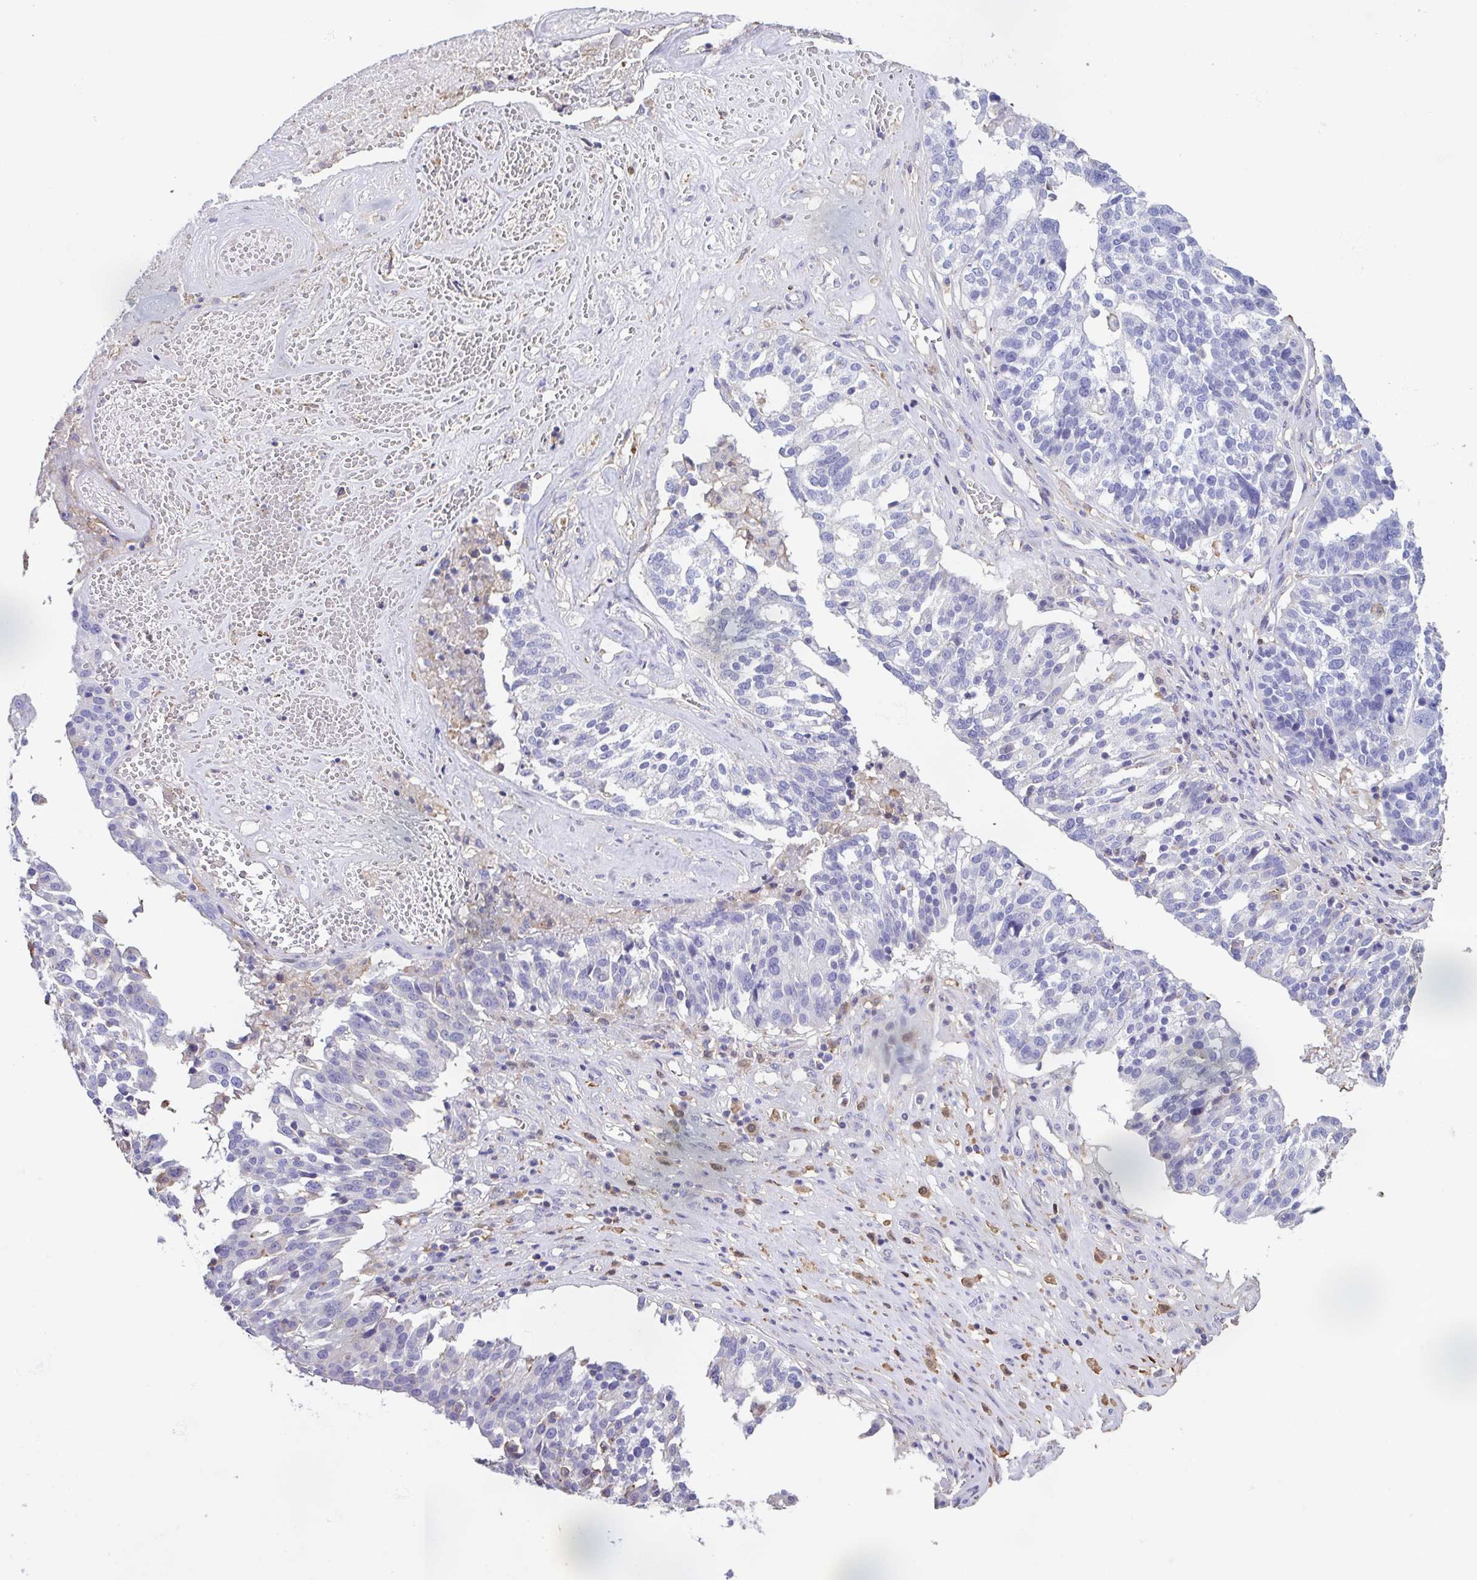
{"staining": {"intensity": "negative", "quantity": "none", "location": "none"}, "tissue": "ovarian cancer", "cell_type": "Tumor cells", "image_type": "cancer", "snomed": [{"axis": "morphology", "description": "Cystadenocarcinoma, serous, NOS"}, {"axis": "topography", "description": "Ovary"}], "caption": "This is an immunohistochemistry micrograph of human ovarian serous cystadenocarcinoma. There is no expression in tumor cells.", "gene": "ANXA10", "patient": {"sex": "female", "age": 59}}